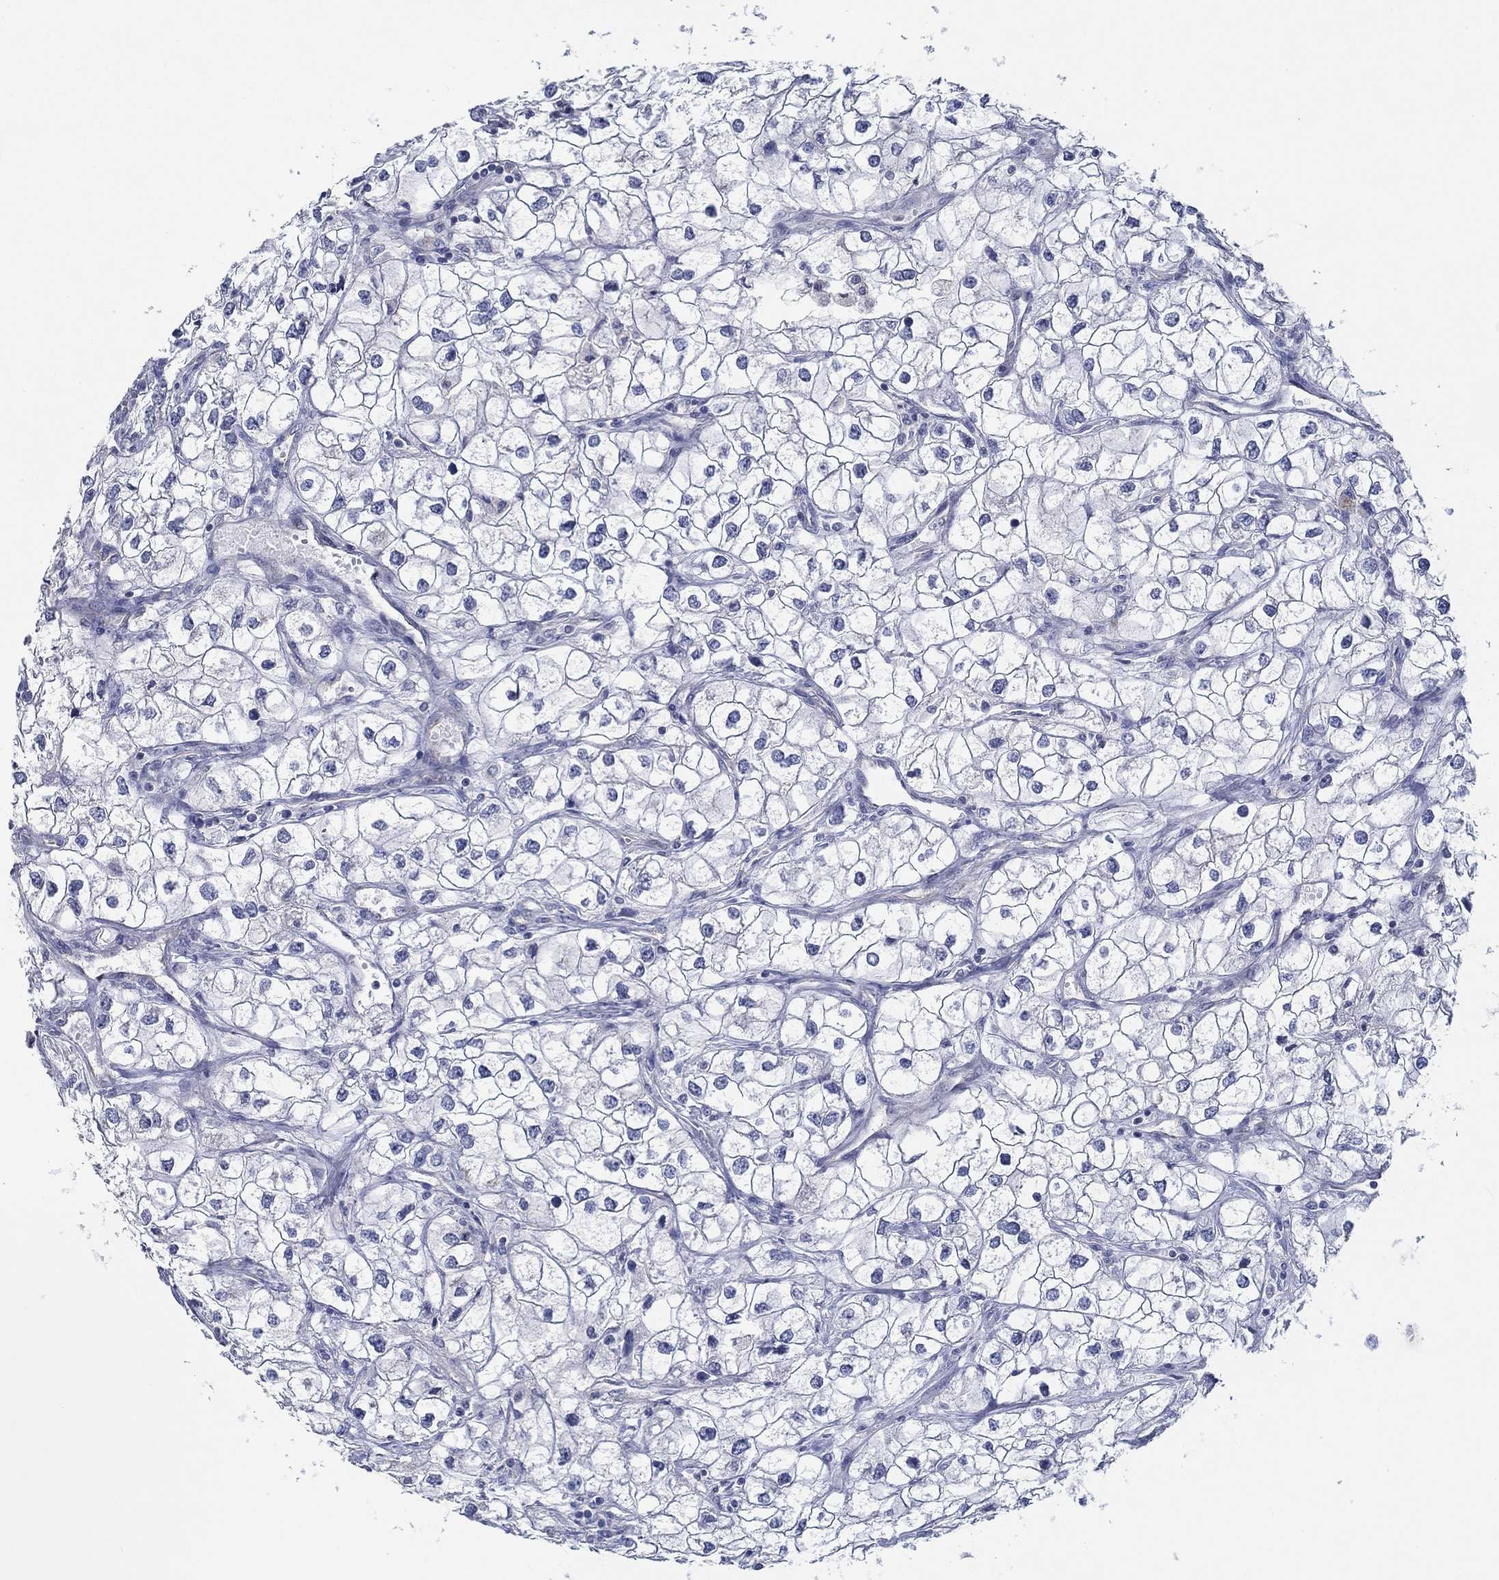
{"staining": {"intensity": "negative", "quantity": "none", "location": "none"}, "tissue": "renal cancer", "cell_type": "Tumor cells", "image_type": "cancer", "snomed": [{"axis": "morphology", "description": "Adenocarcinoma, NOS"}, {"axis": "topography", "description": "Kidney"}], "caption": "This image is of renal cancer stained with immunohistochemistry (IHC) to label a protein in brown with the nuclei are counter-stained blue. There is no expression in tumor cells.", "gene": "GJA5", "patient": {"sex": "male", "age": 59}}